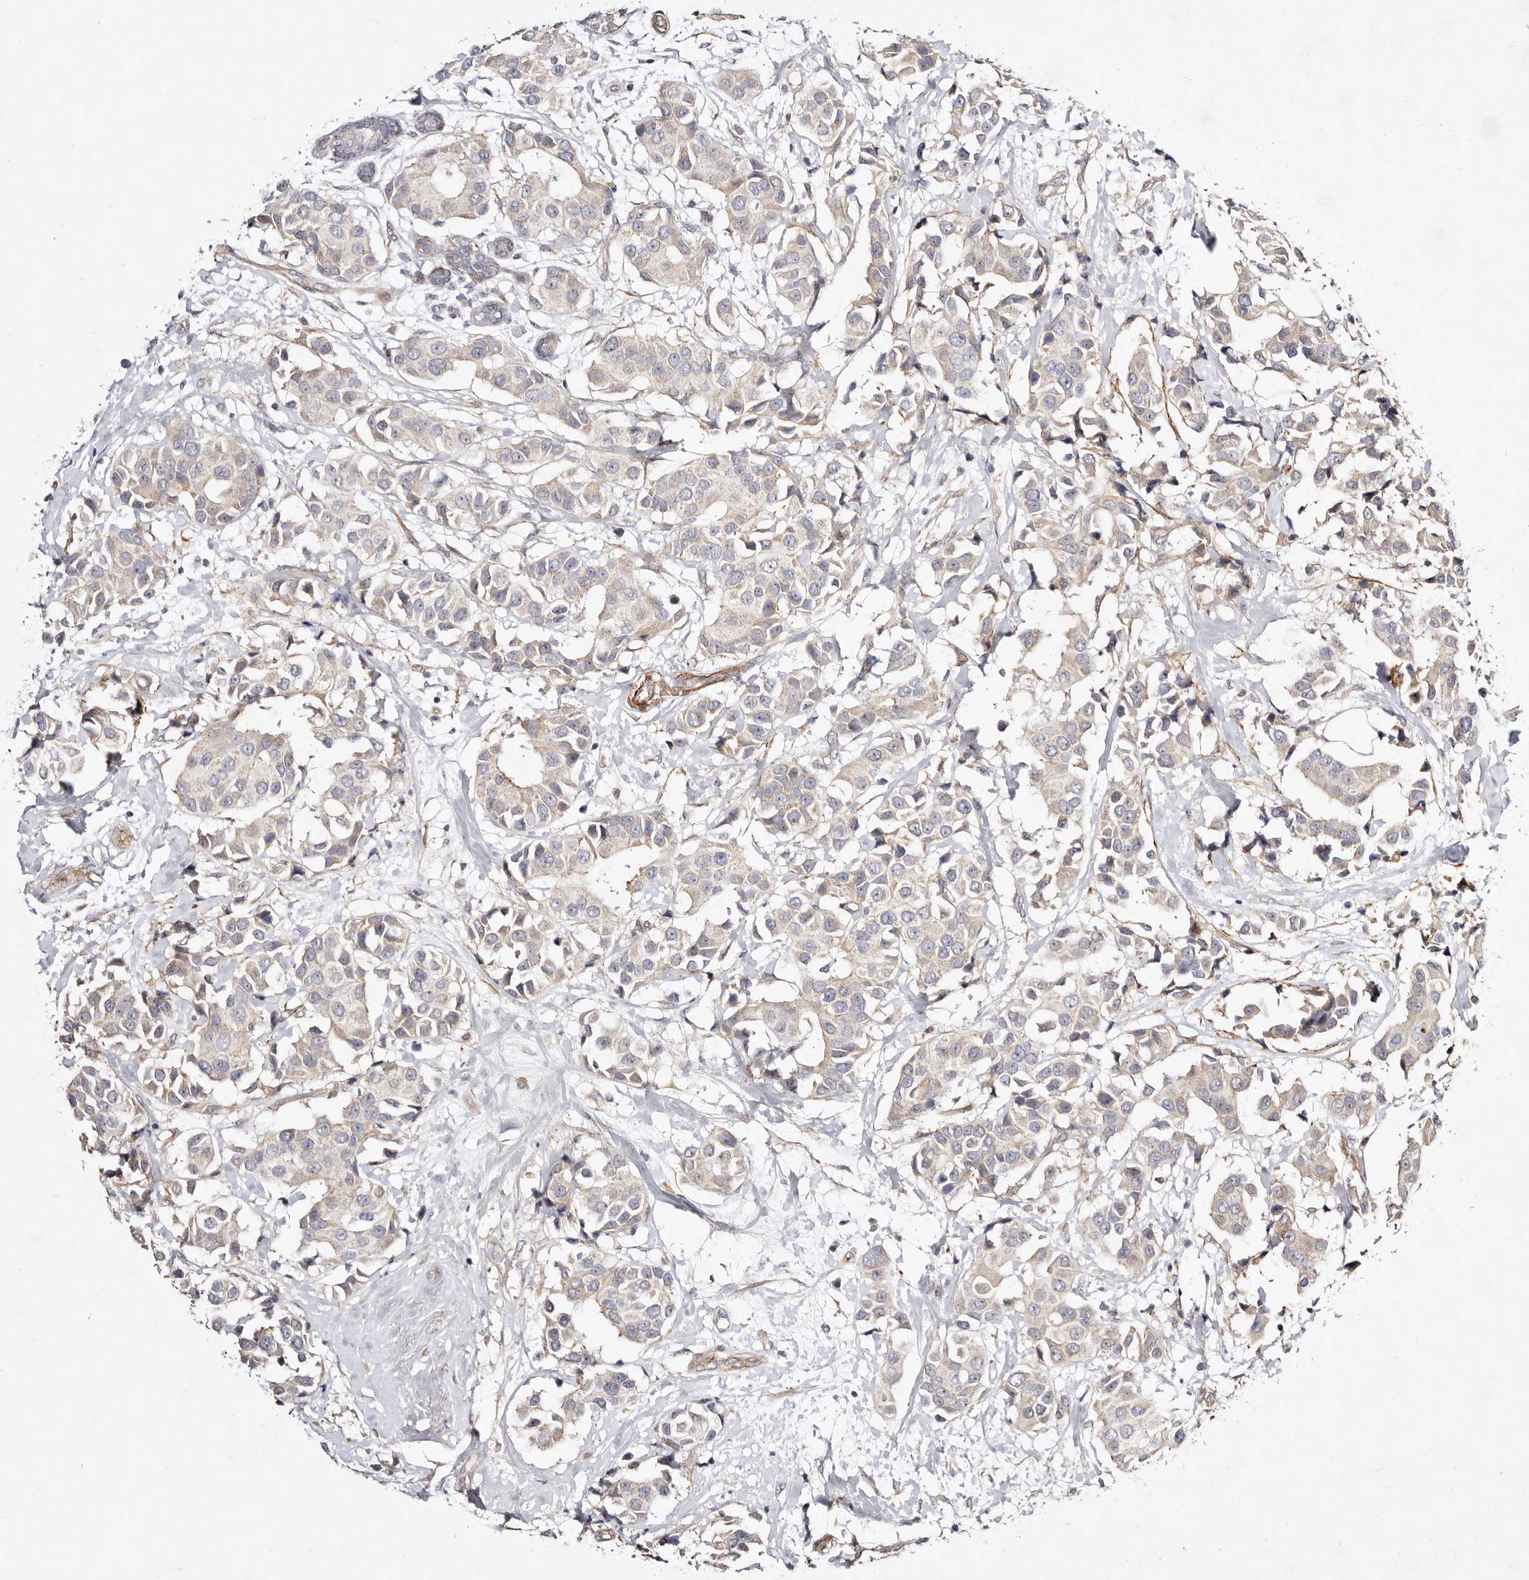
{"staining": {"intensity": "weak", "quantity": "<25%", "location": "cytoplasmic/membranous"}, "tissue": "breast cancer", "cell_type": "Tumor cells", "image_type": "cancer", "snomed": [{"axis": "morphology", "description": "Normal tissue, NOS"}, {"axis": "morphology", "description": "Duct carcinoma"}, {"axis": "topography", "description": "Breast"}], "caption": "Tumor cells are negative for brown protein staining in breast cancer. The staining is performed using DAB (3,3'-diaminobenzidine) brown chromogen with nuclei counter-stained in using hematoxylin.", "gene": "MTMR11", "patient": {"sex": "female", "age": 39}}